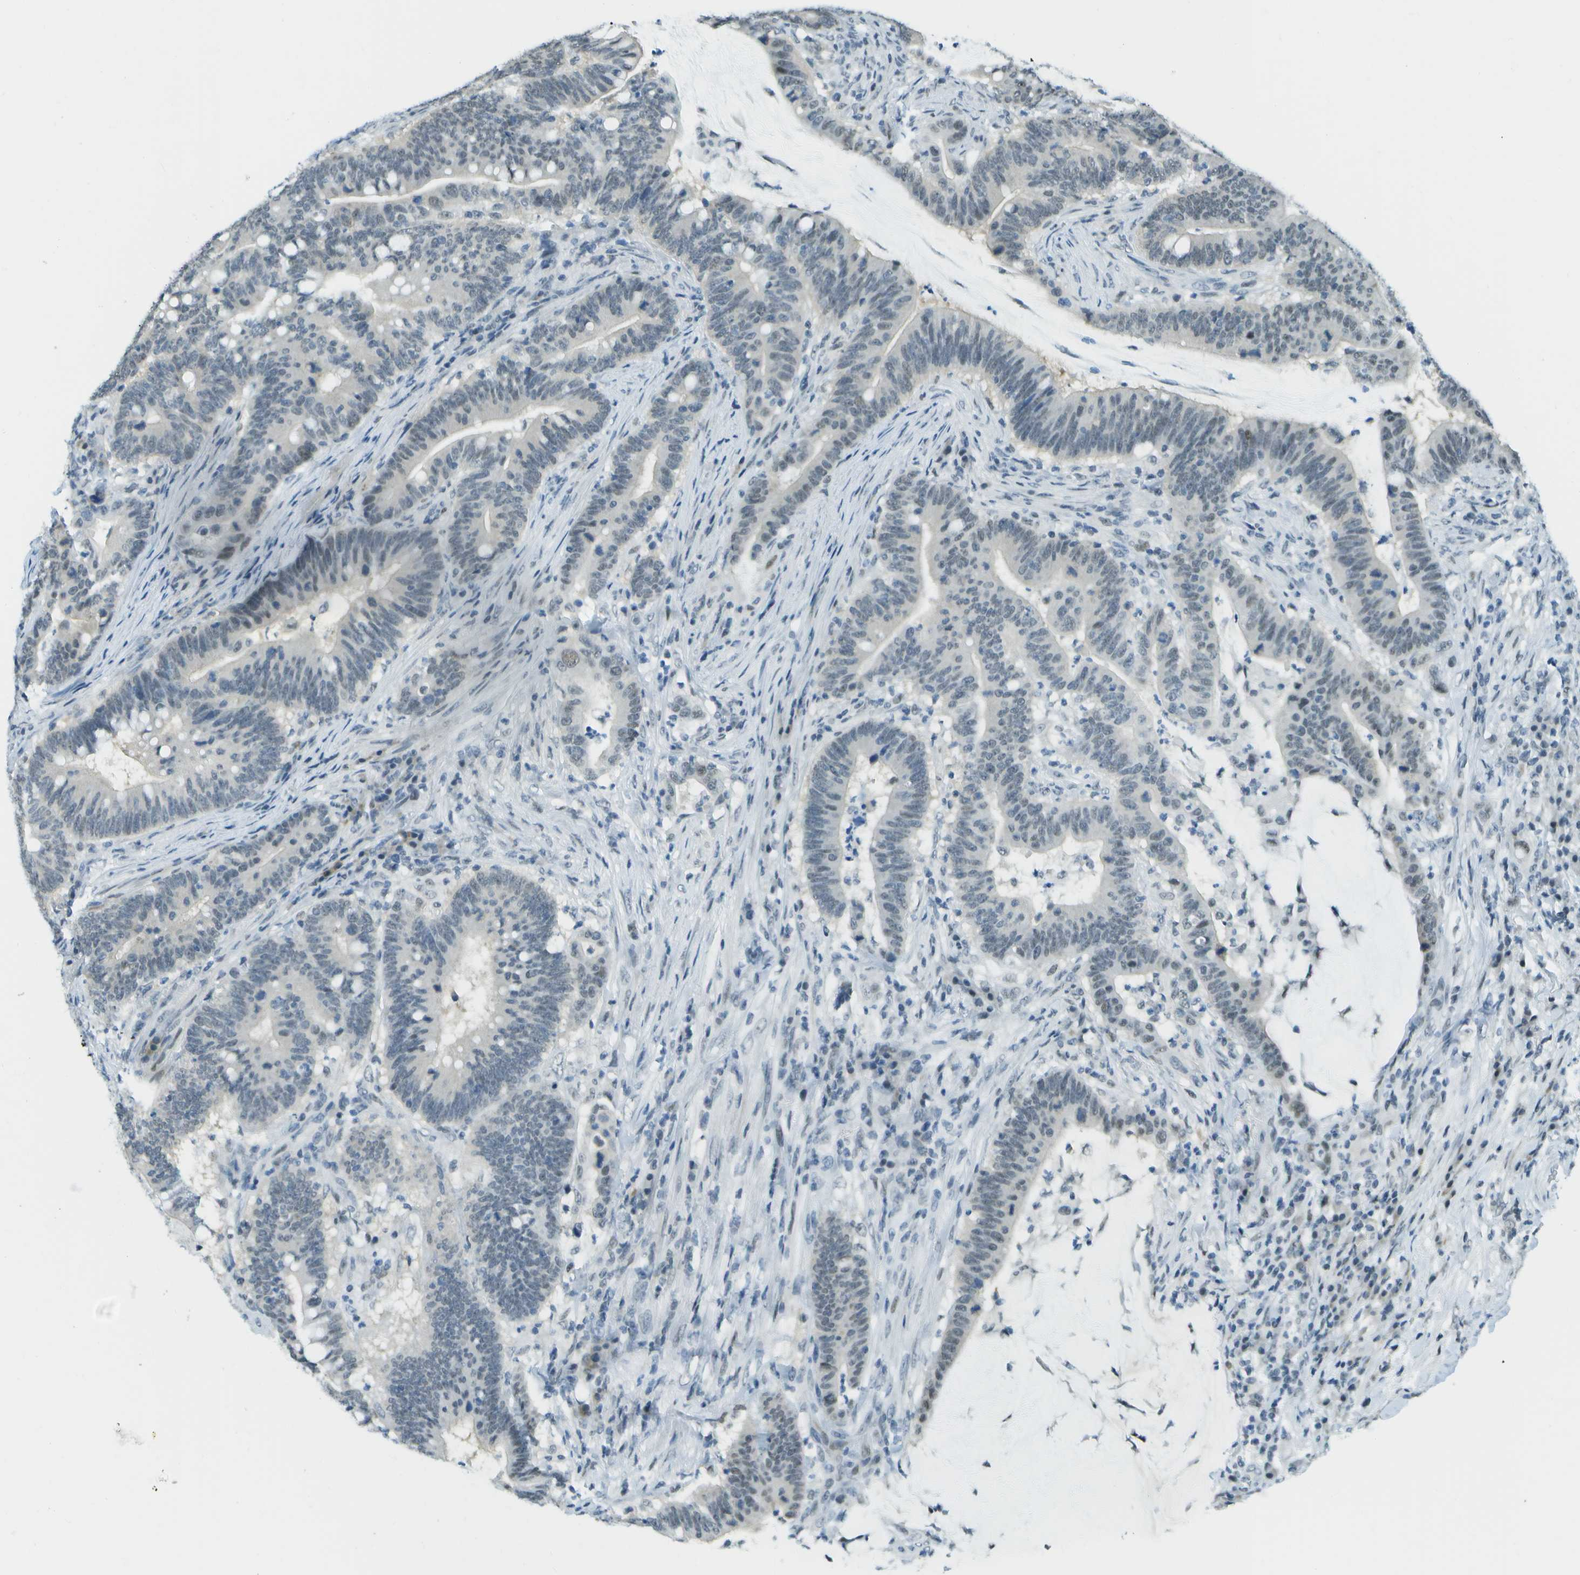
{"staining": {"intensity": "negative", "quantity": "none", "location": "none"}, "tissue": "colorectal cancer", "cell_type": "Tumor cells", "image_type": "cancer", "snomed": [{"axis": "morphology", "description": "Normal tissue, NOS"}, {"axis": "morphology", "description": "Adenocarcinoma, NOS"}, {"axis": "topography", "description": "Colon"}], "caption": "IHC micrograph of human colorectal cancer (adenocarcinoma) stained for a protein (brown), which reveals no positivity in tumor cells.", "gene": "NEK11", "patient": {"sex": "female", "age": 66}}